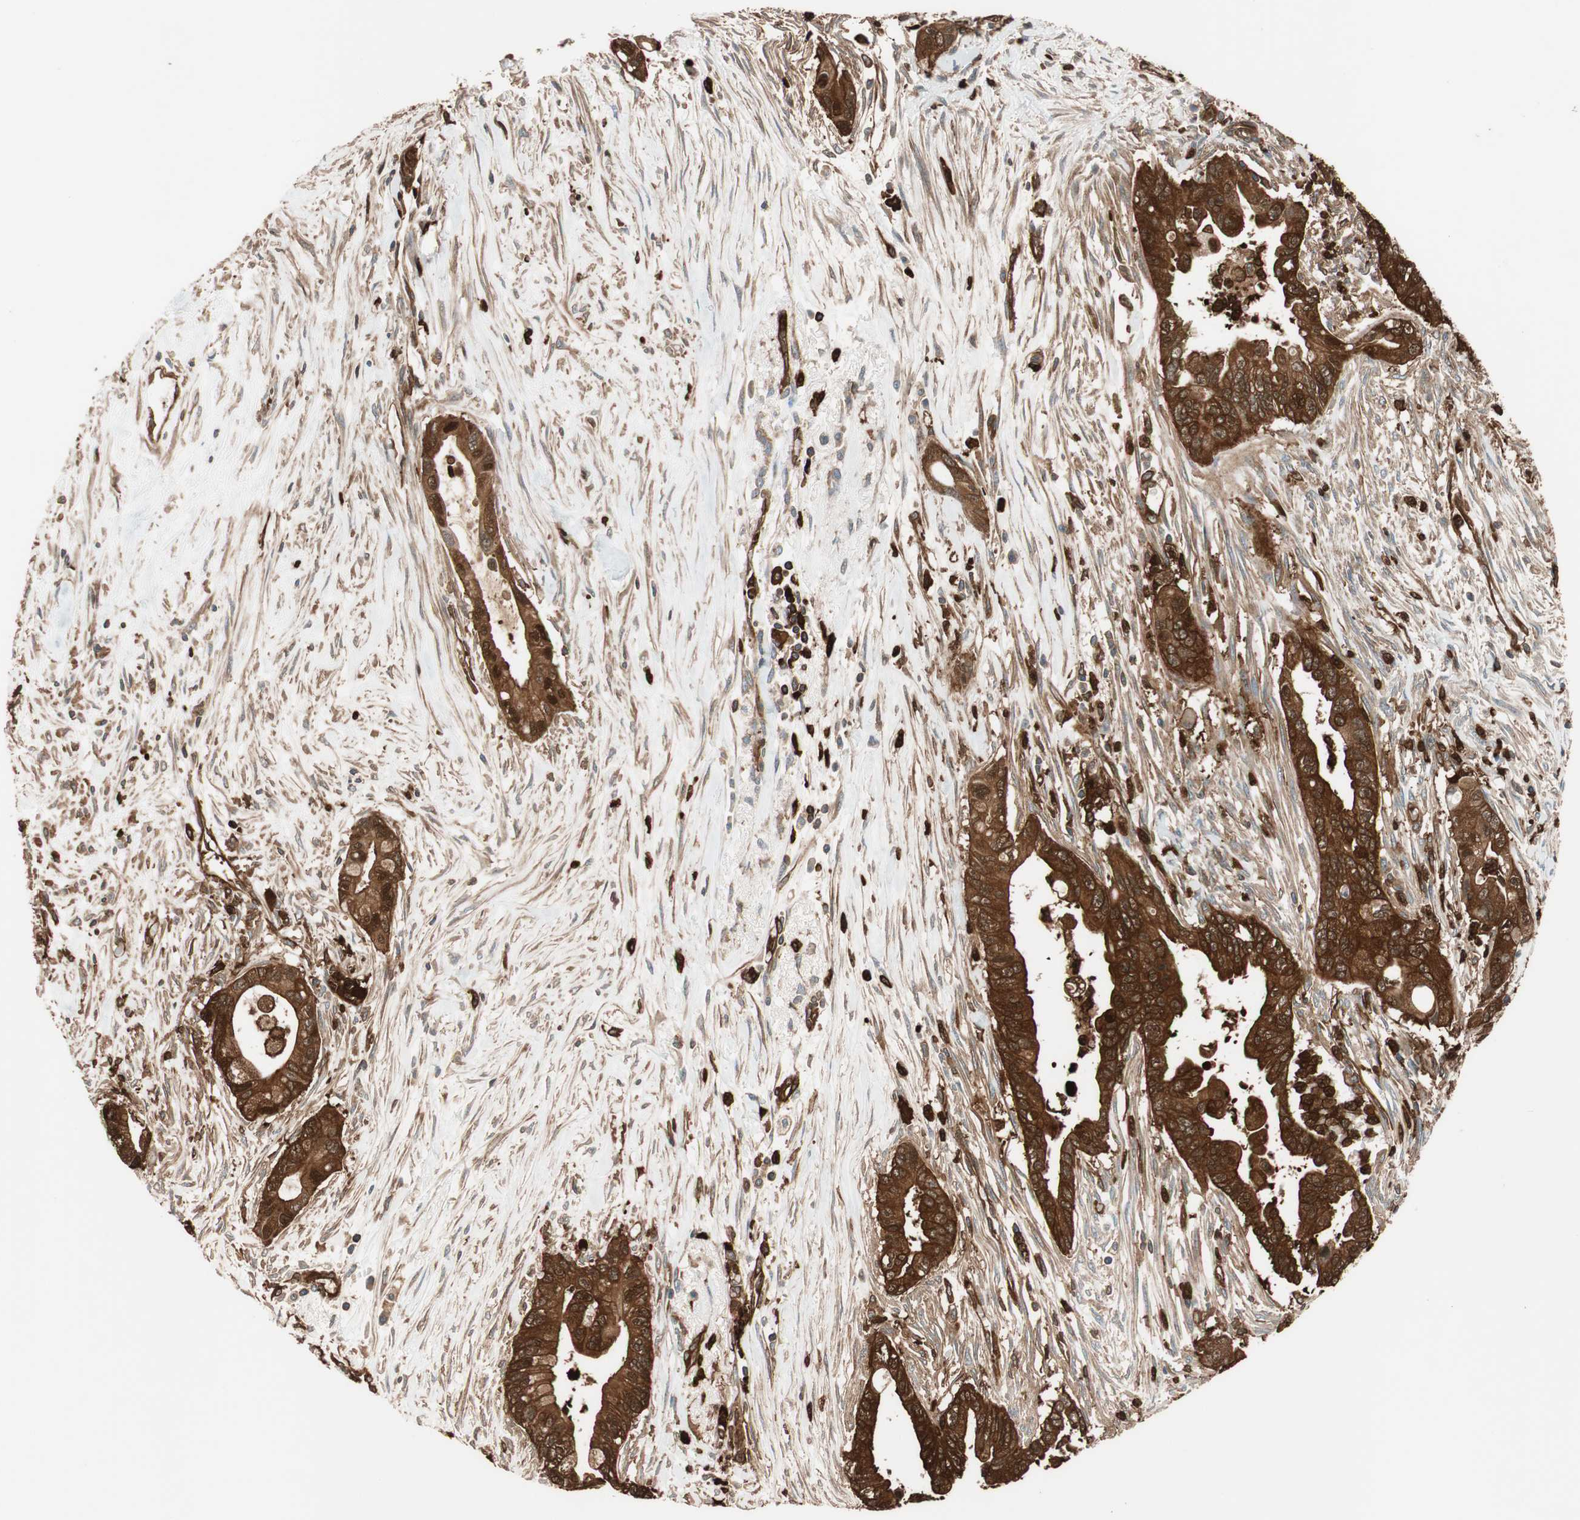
{"staining": {"intensity": "strong", "quantity": ">75%", "location": "cytoplasmic/membranous"}, "tissue": "pancreatic cancer", "cell_type": "Tumor cells", "image_type": "cancer", "snomed": [{"axis": "morphology", "description": "Adenocarcinoma, NOS"}, {"axis": "topography", "description": "Pancreas"}], "caption": "Protein expression analysis of pancreatic adenocarcinoma exhibits strong cytoplasmic/membranous expression in about >75% of tumor cells. (Stains: DAB in brown, nuclei in blue, Microscopy: brightfield microscopy at high magnification).", "gene": "VASP", "patient": {"sex": "male", "age": 70}}